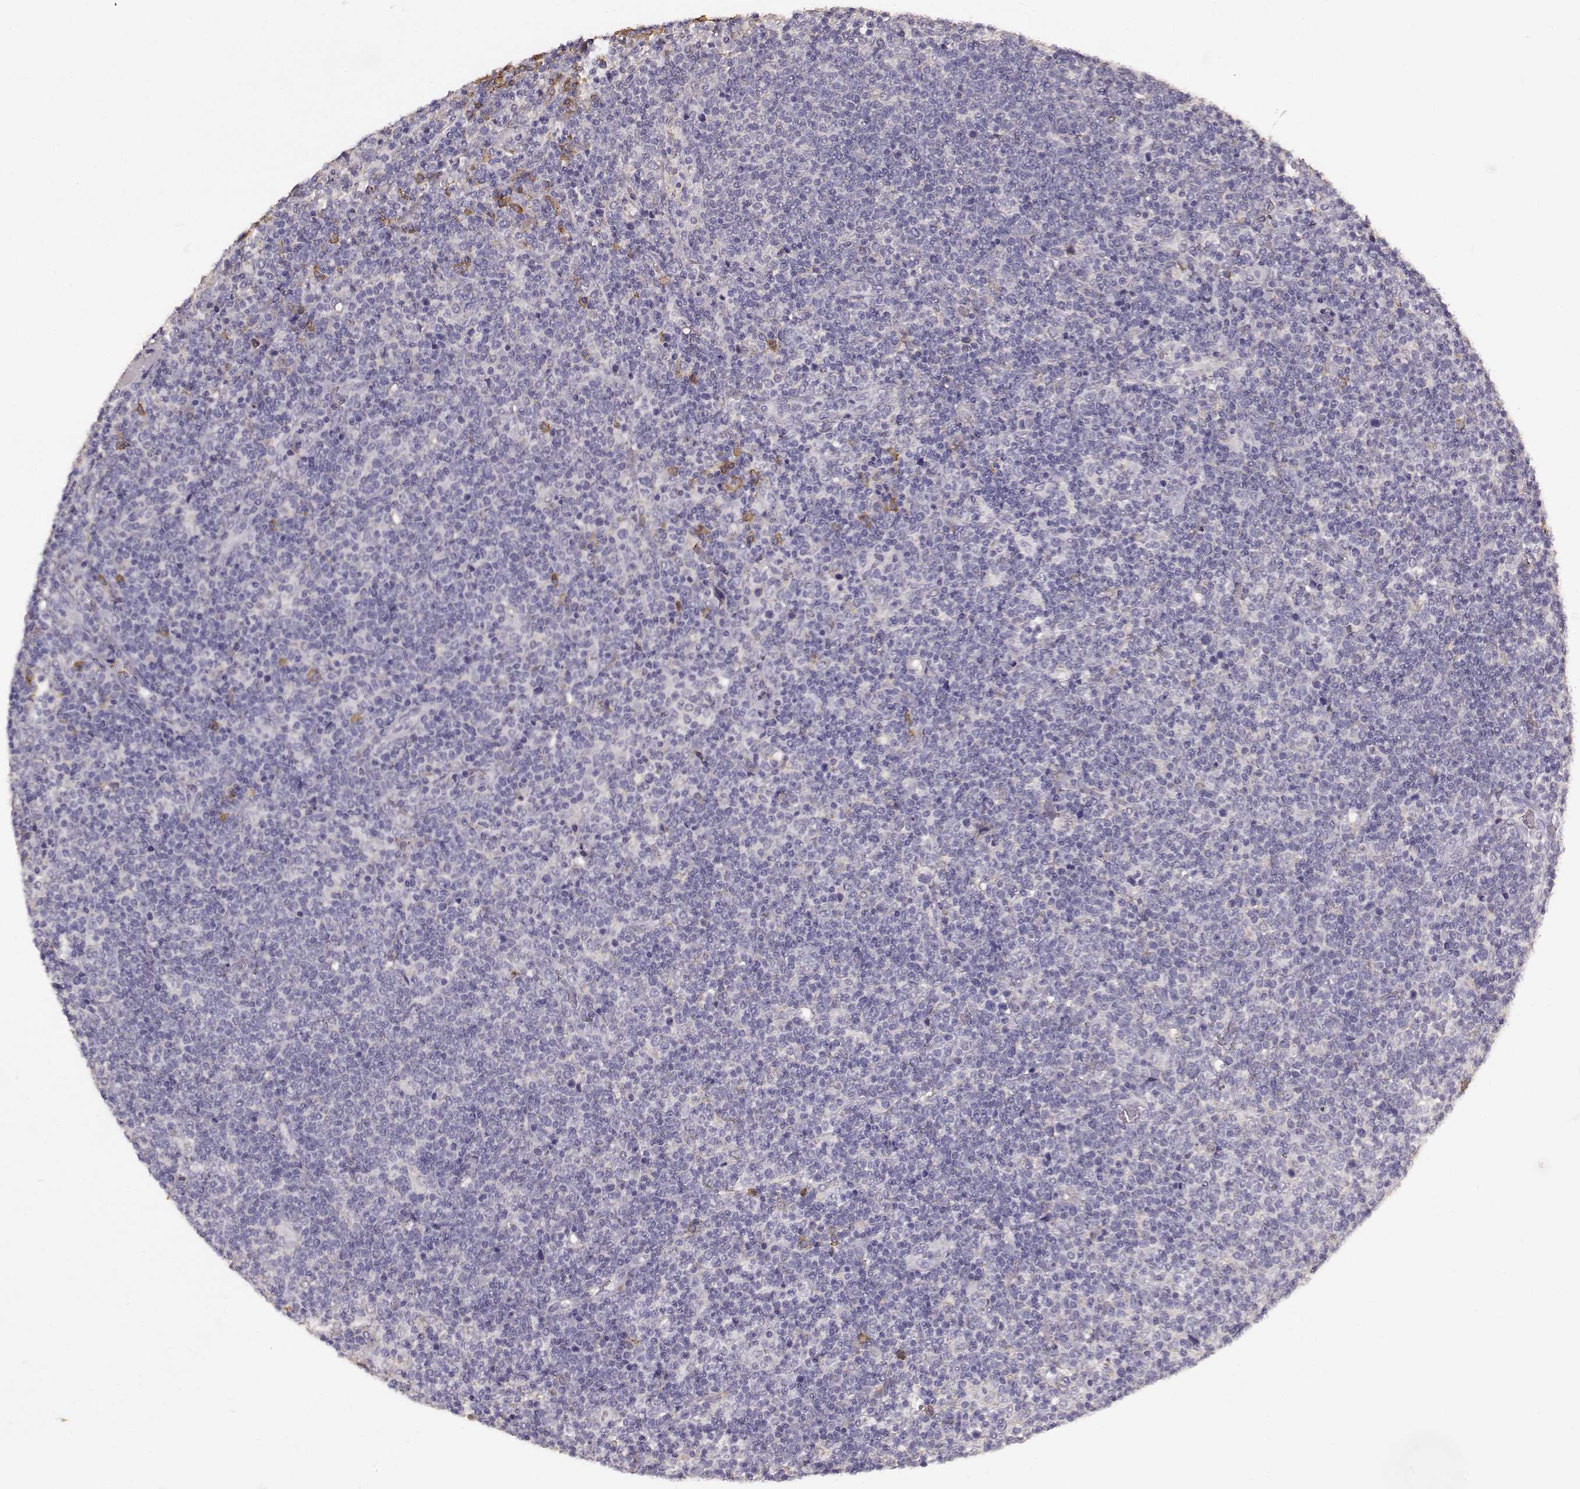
{"staining": {"intensity": "negative", "quantity": "none", "location": "none"}, "tissue": "lymphoma", "cell_type": "Tumor cells", "image_type": "cancer", "snomed": [{"axis": "morphology", "description": "Malignant lymphoma, non-Hodgkin's type, High grade"}, {"axis": "topography", "description": "Lymph node"}], "caption": "Tumor cells are negative for protein expression in human lymphoma. (DAB immunohistochemistry (IHC), high magnification).", "gene": "GABRG3", "patient": {"sex": "male", "age": 61}}